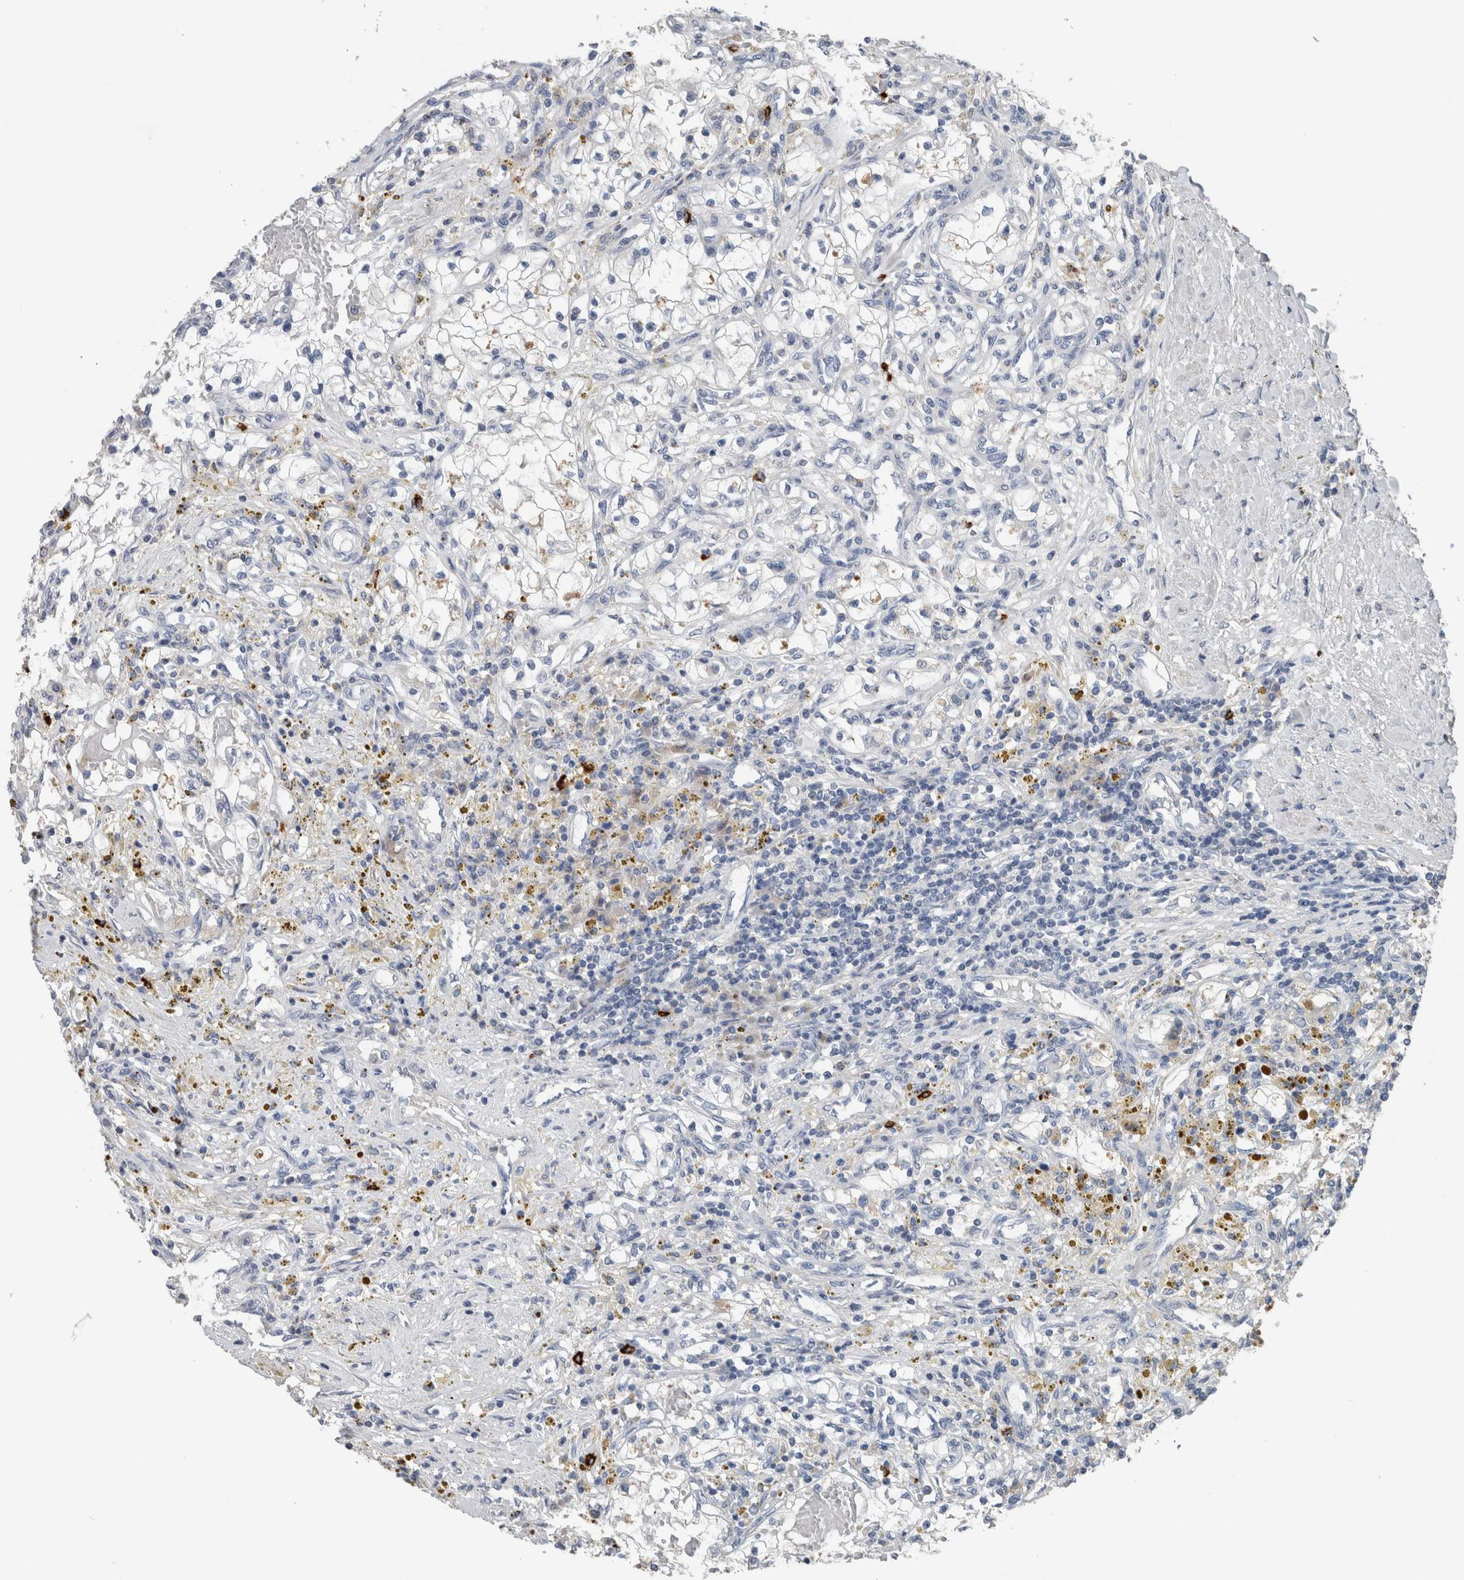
{"staining": {"intensity": "negative", "quantity": "none", "location": "none"}, "tissue": "renal cancer", "cell_type": "Tumor cells", "image_type": "cancer", "snomed": [{"axis": "morphology", "description": "Adenocarcinoma, NOS"}, {"axis": "topography", "description": "Kidney"}], "caption": "IHC image of human renal cancer stained for a protein (brown), which reveals no expression in tumor cells. (Brightfield microscopy of DAB (3,3'-diaminobenzidine) IHC at high magnification).", "gene": "CRNN", "patient": {"sex": "male", "age": 68}}